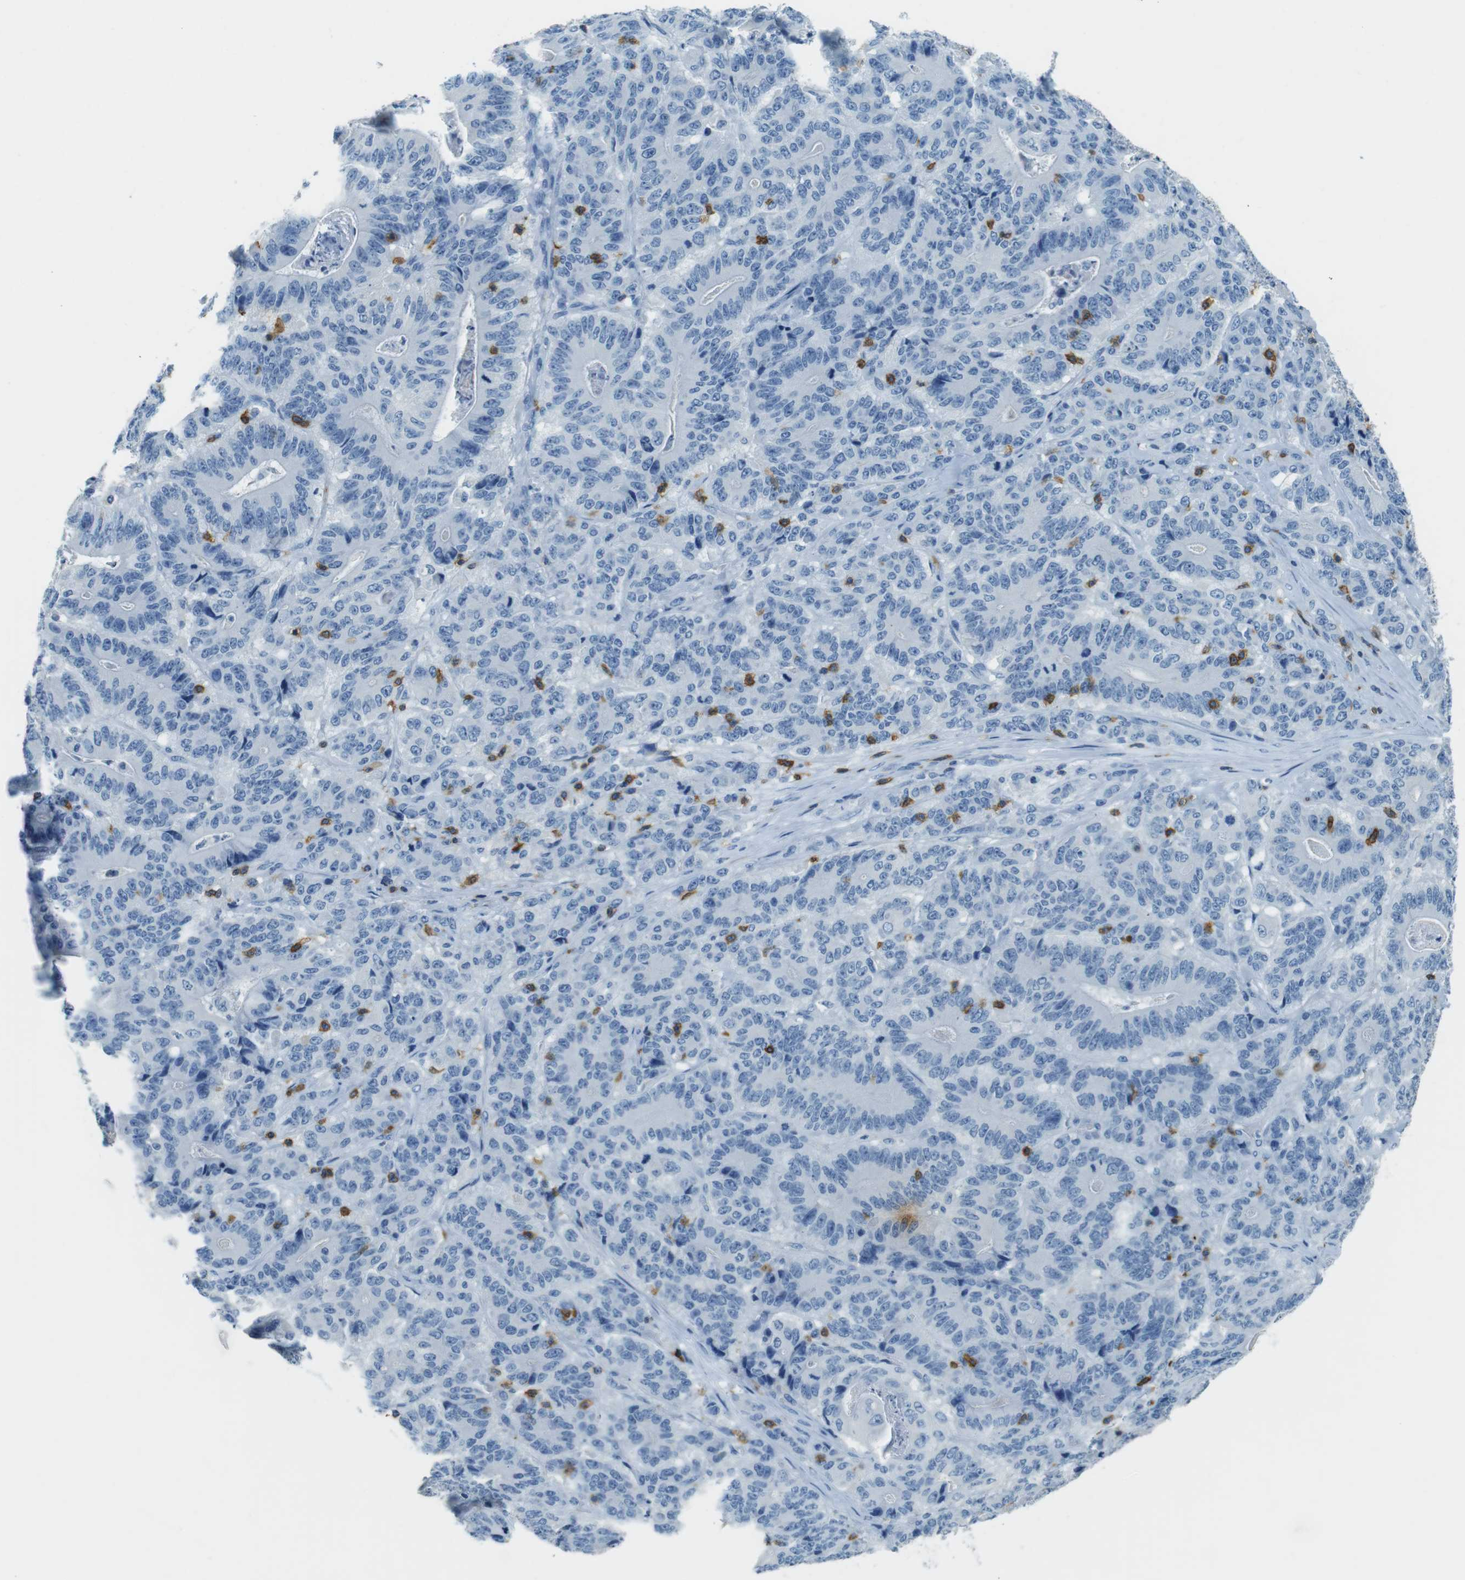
{"staining": {"intensity": "negative", "quantity": "none", "location": "none"}, "tissue": "stomach cancer", "cell_type": "Tumor cells", "image_type": "cancer", "snomed": [{"axis": "morphology", "description": "Adenocarcinoma, NOS"}, {"axis": "topography", "description": "Stomach"}], "caption": "Immunohistochemistry photomicrograph of human adenocarcinoma (stomach) stained for a protein (brown), which reveals no positivity in tumor cells.", "gene": "LAT", "patient": {"sex": "female", "age": 73}}